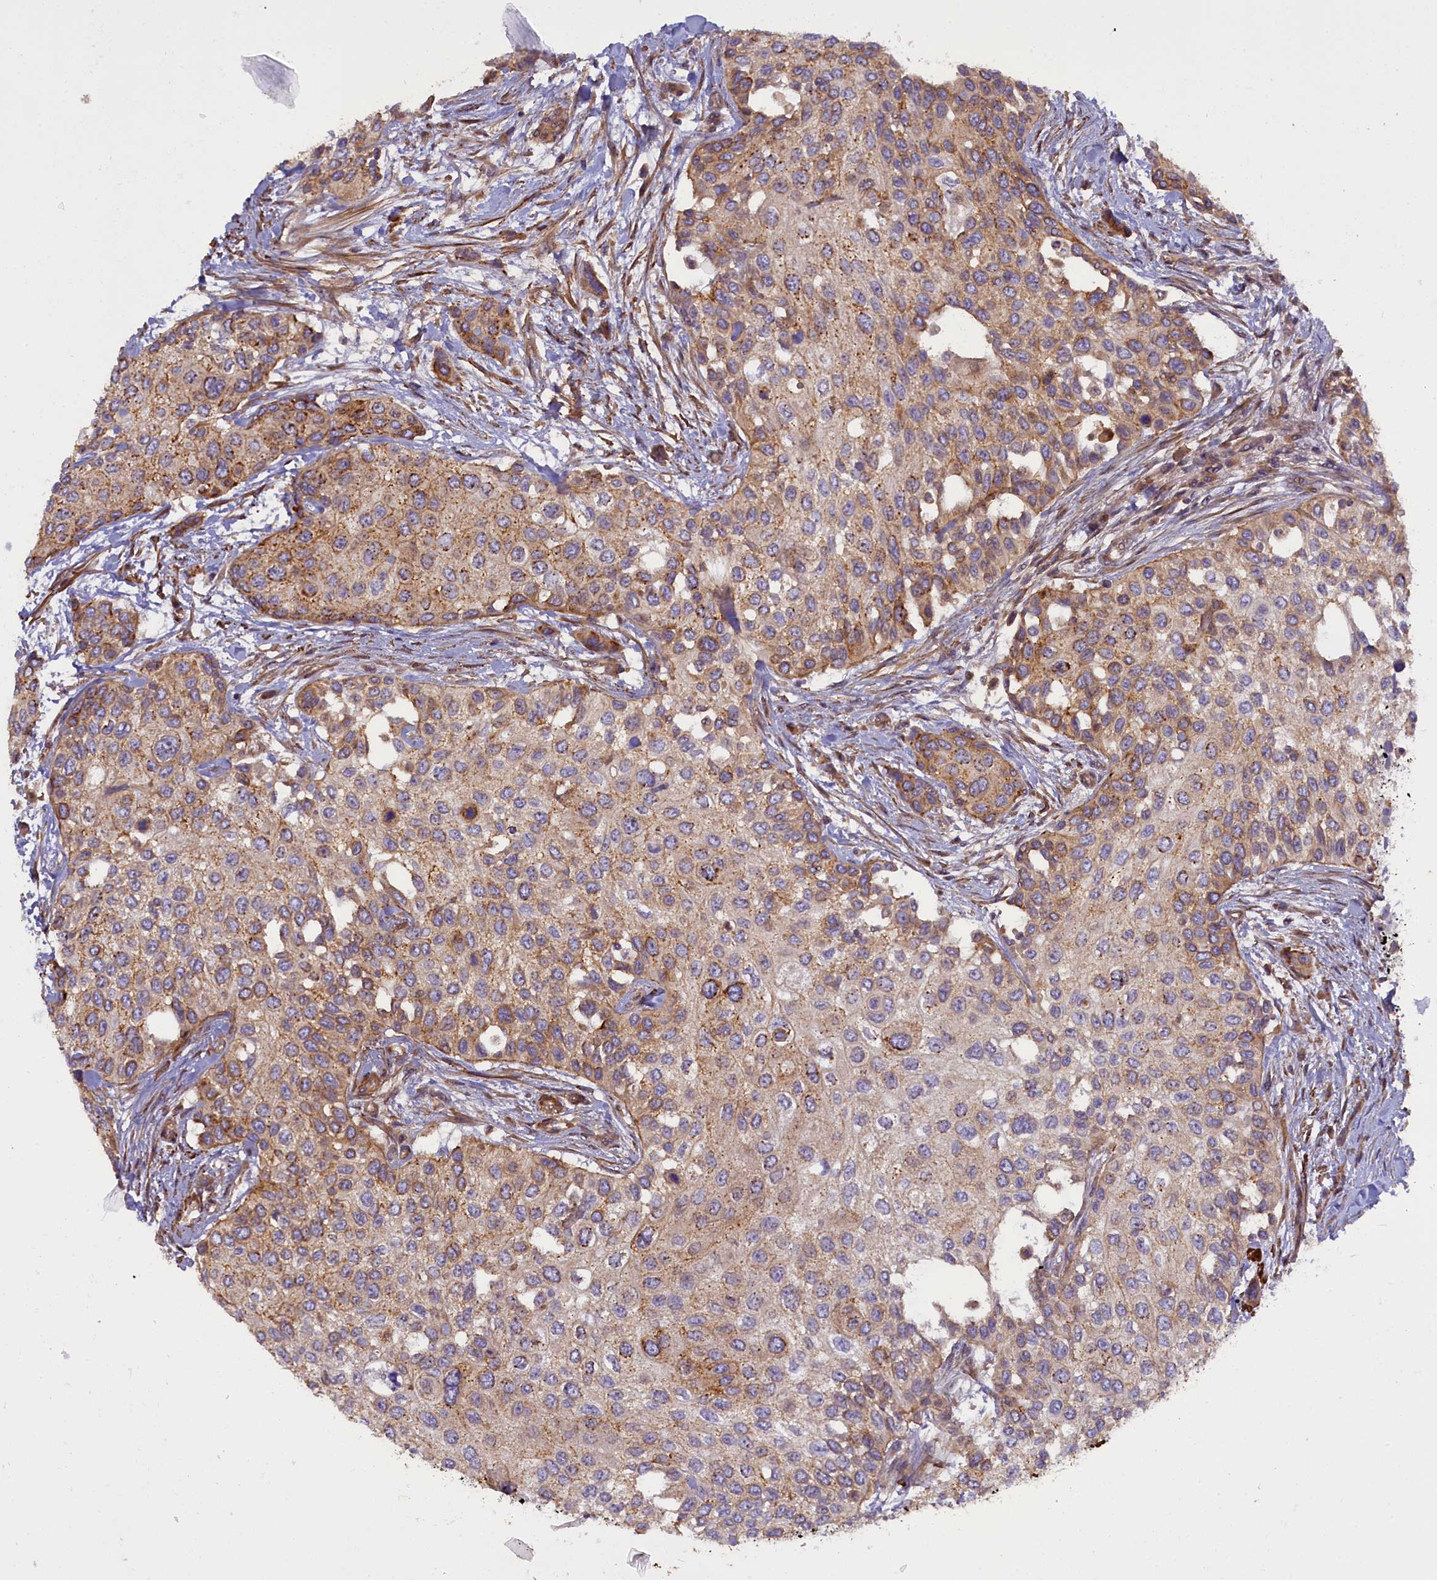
{"staining": {"intensity": "moderate", "quantity": "<25%", "location": "cytoplasmic/membranous"}, "tissue": "urothelial cancer", "cell_type": "Tumor cells", "image_type": "cancer", "snomed": [{"axis": "morphology", "description": "Normal tissue, NOS"}, {"axis": "morphology", "description": "Urothelial carcinoma, High grade"}, {"axis": "topography", "description": "Vascular tissue"}, {"axis": "topography", "description": "Urinary bladder"}], "caption": "The immunohistochemical stain labels moderate cytoplasmic/membranous expression in tumor cells of urothelial carcinoma (high-grade) tissue.", "gene": "FUZ", "patient": {"sex": "female", "age": 56}}